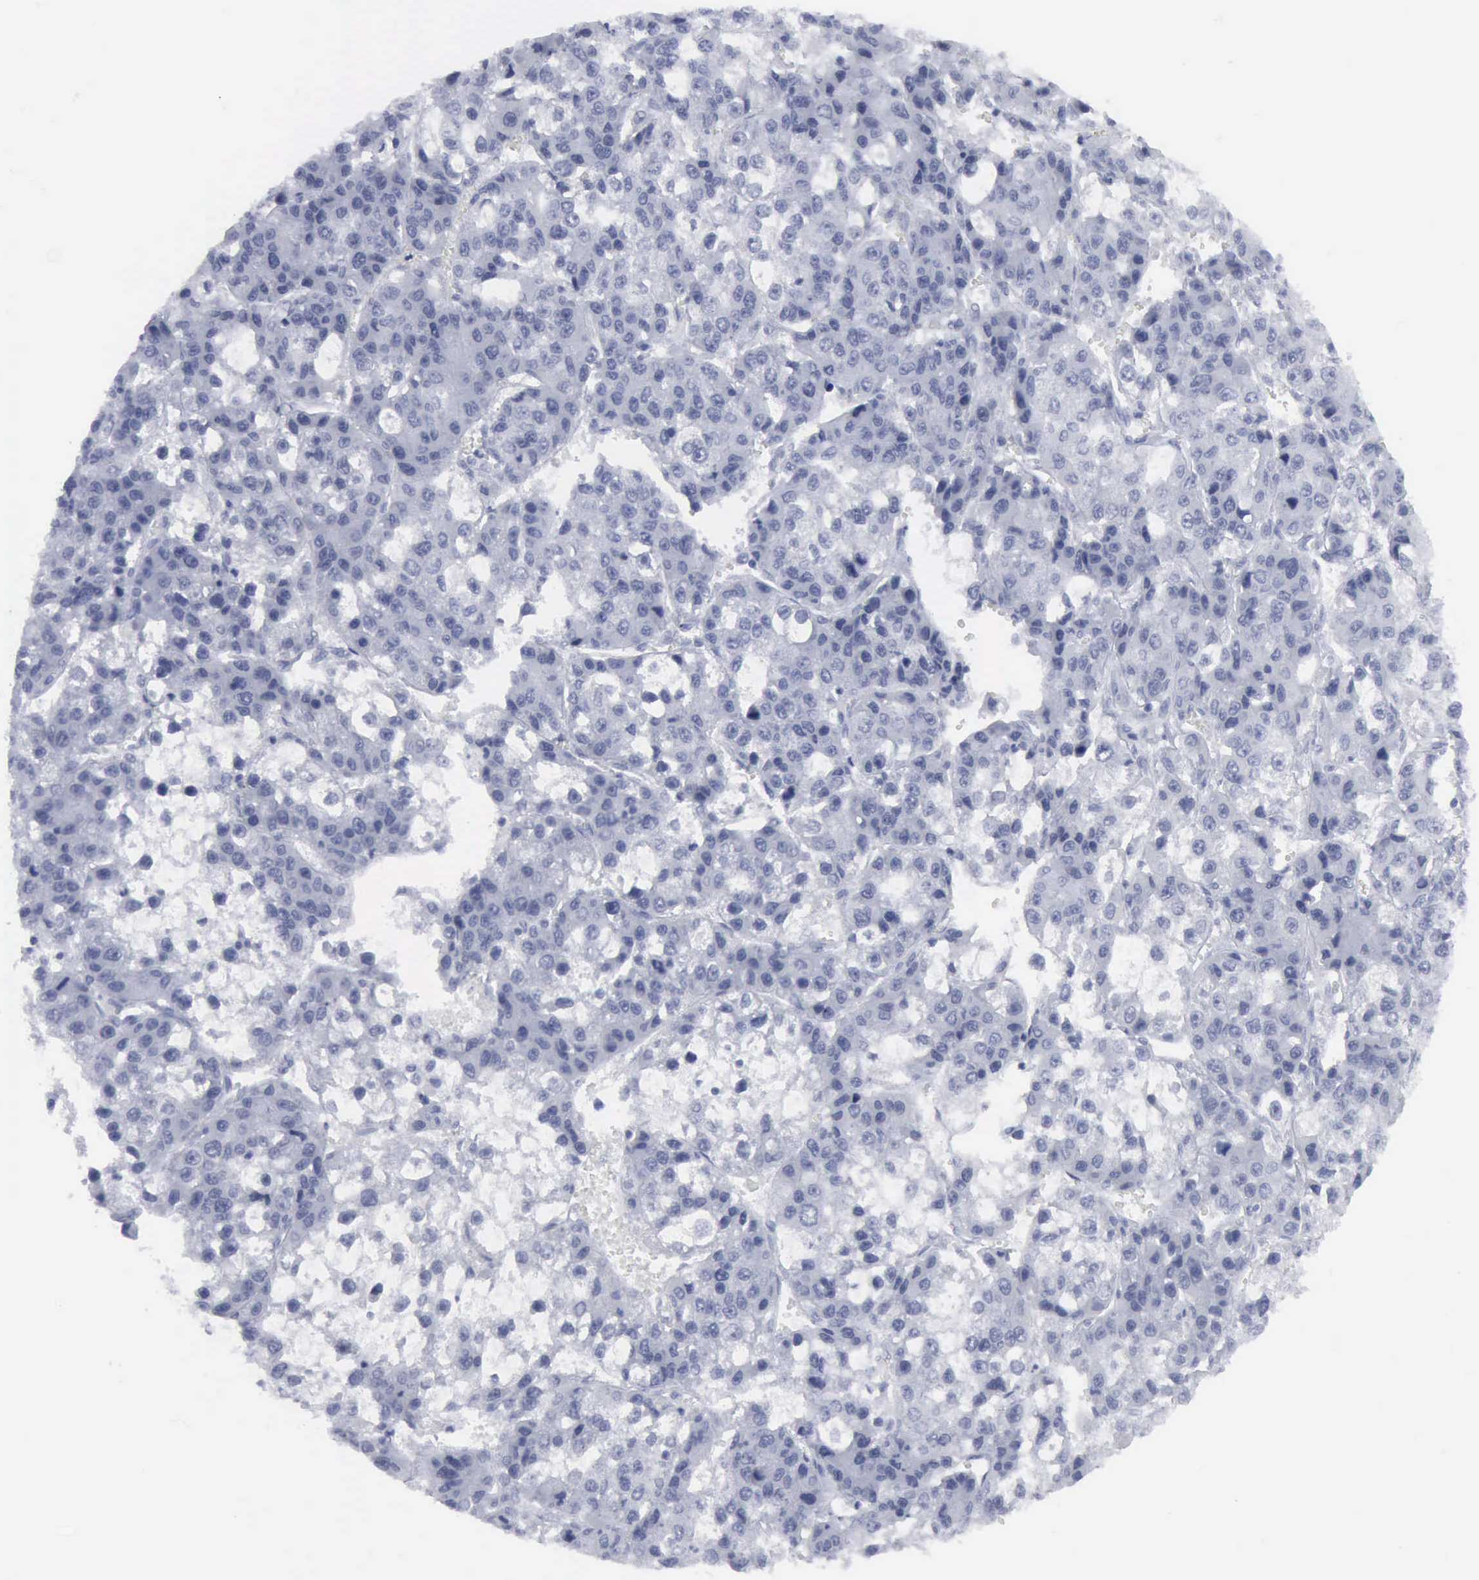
{"staining": {"intensity": "negative", "quantity": "none", "location": "none"}, "tissue": "liver cancer", "cell_type": "Tumor cells", "image_type": "cancer", "snomed": [{"axis": "morphology", "description": "Carcinoma, Hepatocellular, NOS"}, {"axis": "topography", "description": "Liver"}], "caption": "This is an immunohistochemistry histopathology image of liver cancer (hepatocellular carcinoma). There is no expression in tumor cells.", "gene": "VCAM1", "patient": {"sex": "female", "age": 66}}